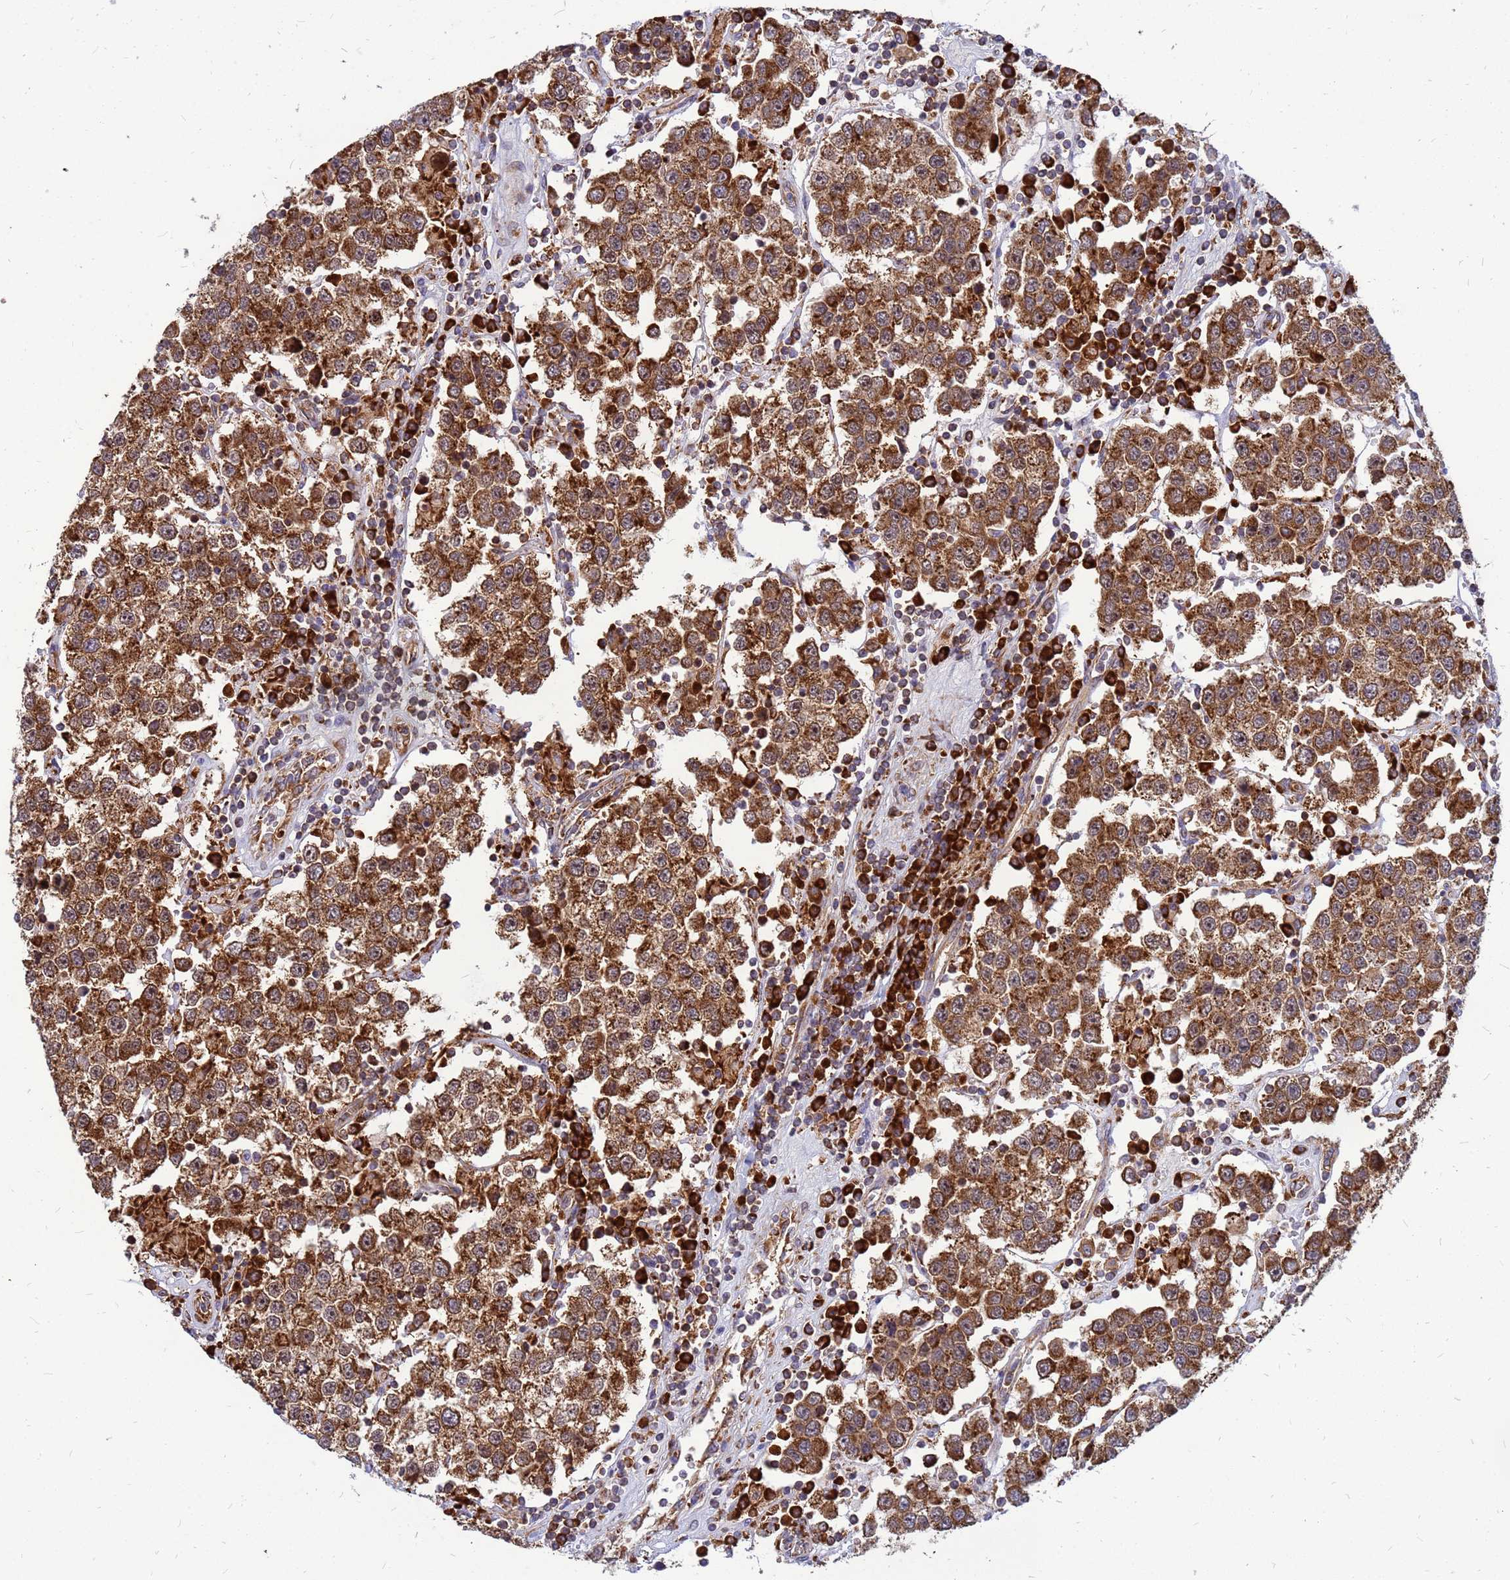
{"staining": {"intensity": "moderate", "quantity": ">75%", "location": "cytoplasmic/membranous"}, "tissue": "testis cancer", "cell_type": "Tumor cells", "image_type": "cancer", "snomed": [{"axis": "morphology", "description": "Seminoma, NOS"}, {"axis": "topography", "description": "Testis"}], "caption": "DAB immunohistochemical staining of human testis cancer (seminoma) exhibits moderate cytoplasmic/membranous protein positivity in about >75% of tumor cells.", "gene": "RPL8", "patient": {"sex": "male", "age": 37}}